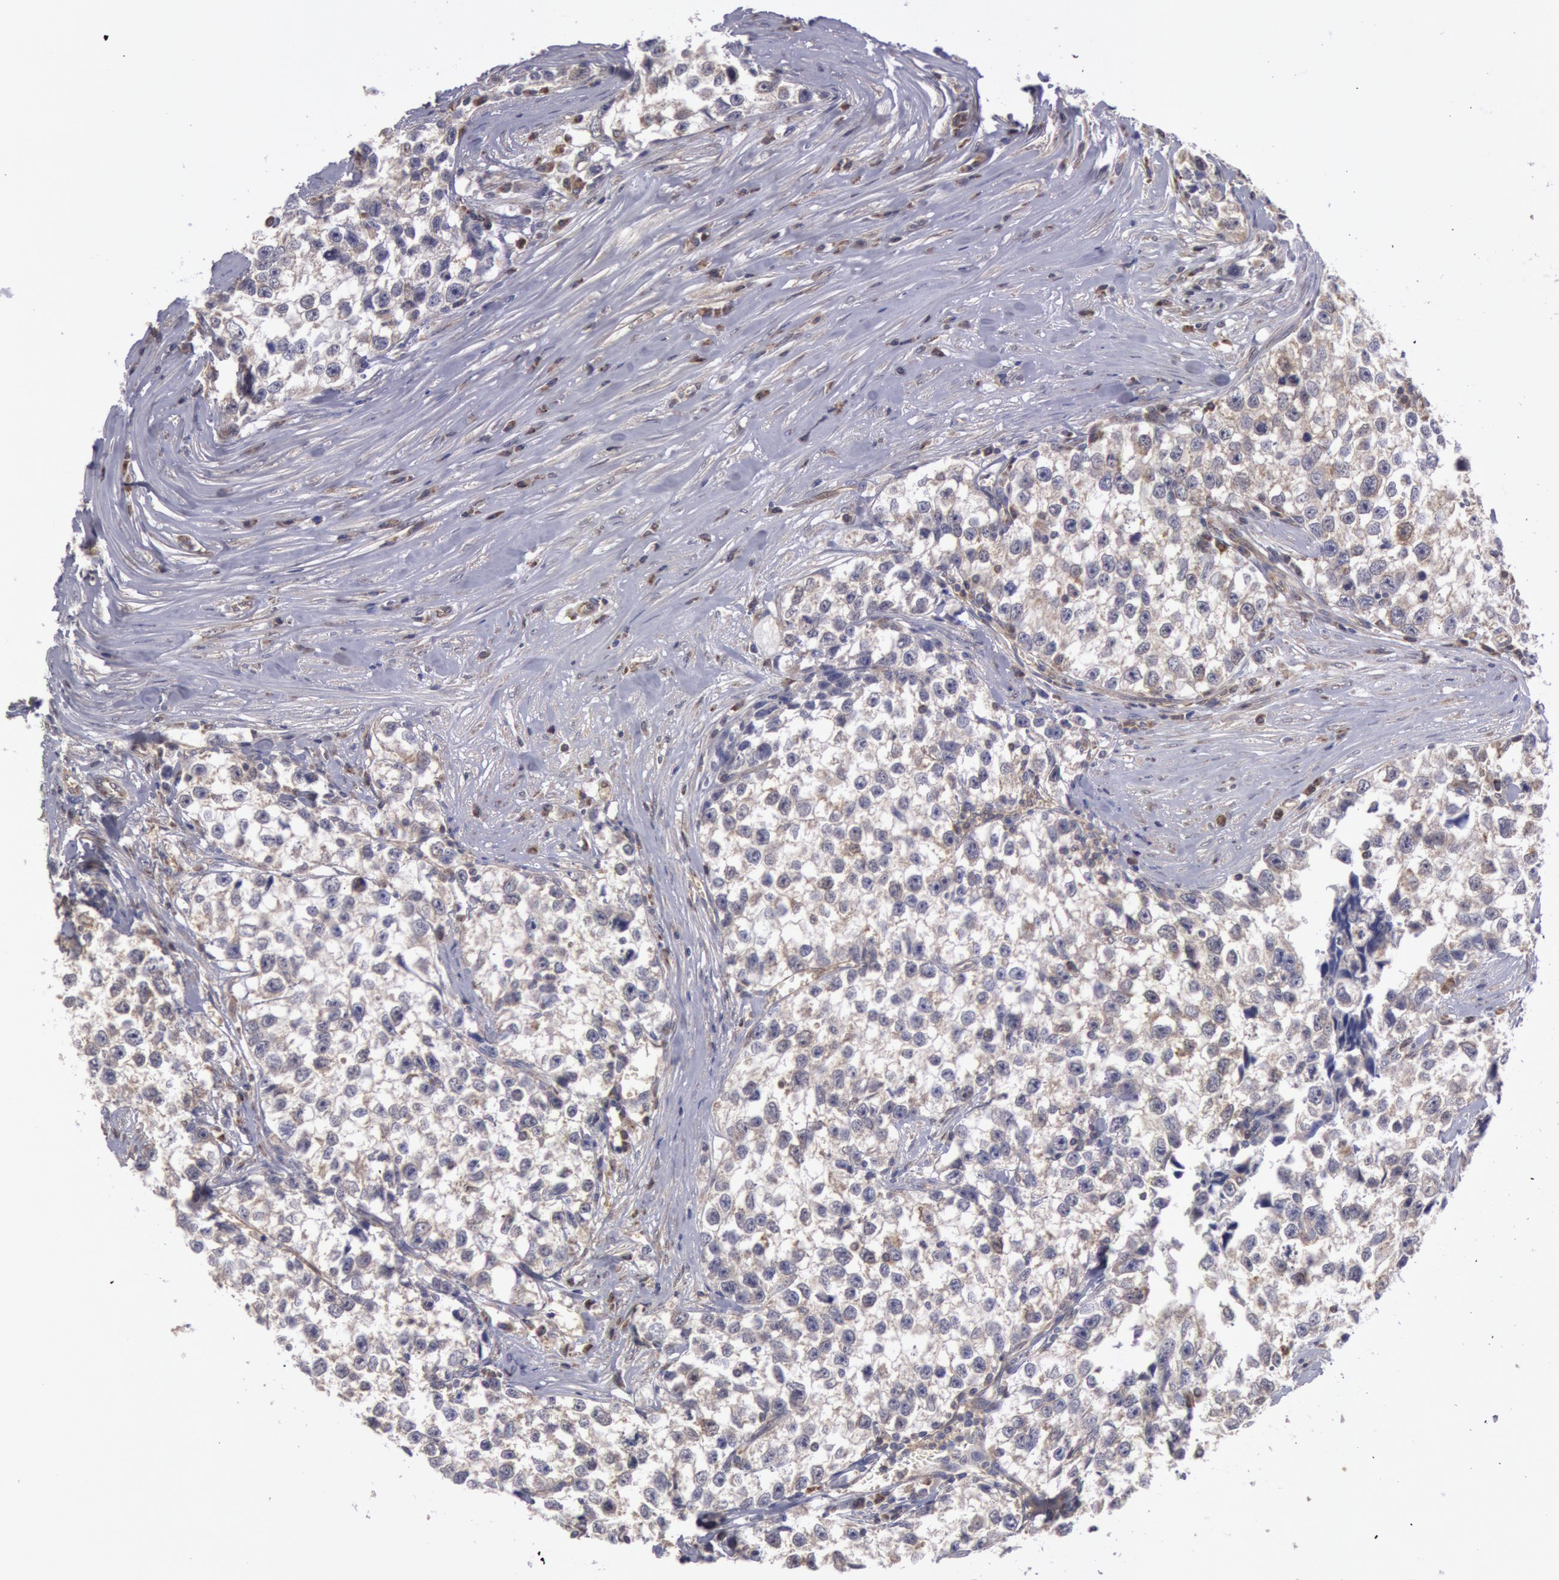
{"staining": {"intensity": "weak", "quantity": "25%-75%", "location": "cytoplasmic/membranous"}, "tissue": "testis cancer", "cell_type": "Tumor cells", "image_type": "cancer", "snomed": [{"axis": "morphology", "description": "Seminoma, NOS"}, {"axis": "morphology", "description": "Carcinoma, Embryonal, NOS"}, {"axis": "topography", "description": "Testis"}], "caption": "A photomicrograph showing weak cytoplasmic/membranous expression in about 25%-75% of tumor cells in seminoma (testis), as visualized by brown immunohistochemical staining.", "gene": "MPST", "patient": {"sex": "male", "age": 30}}